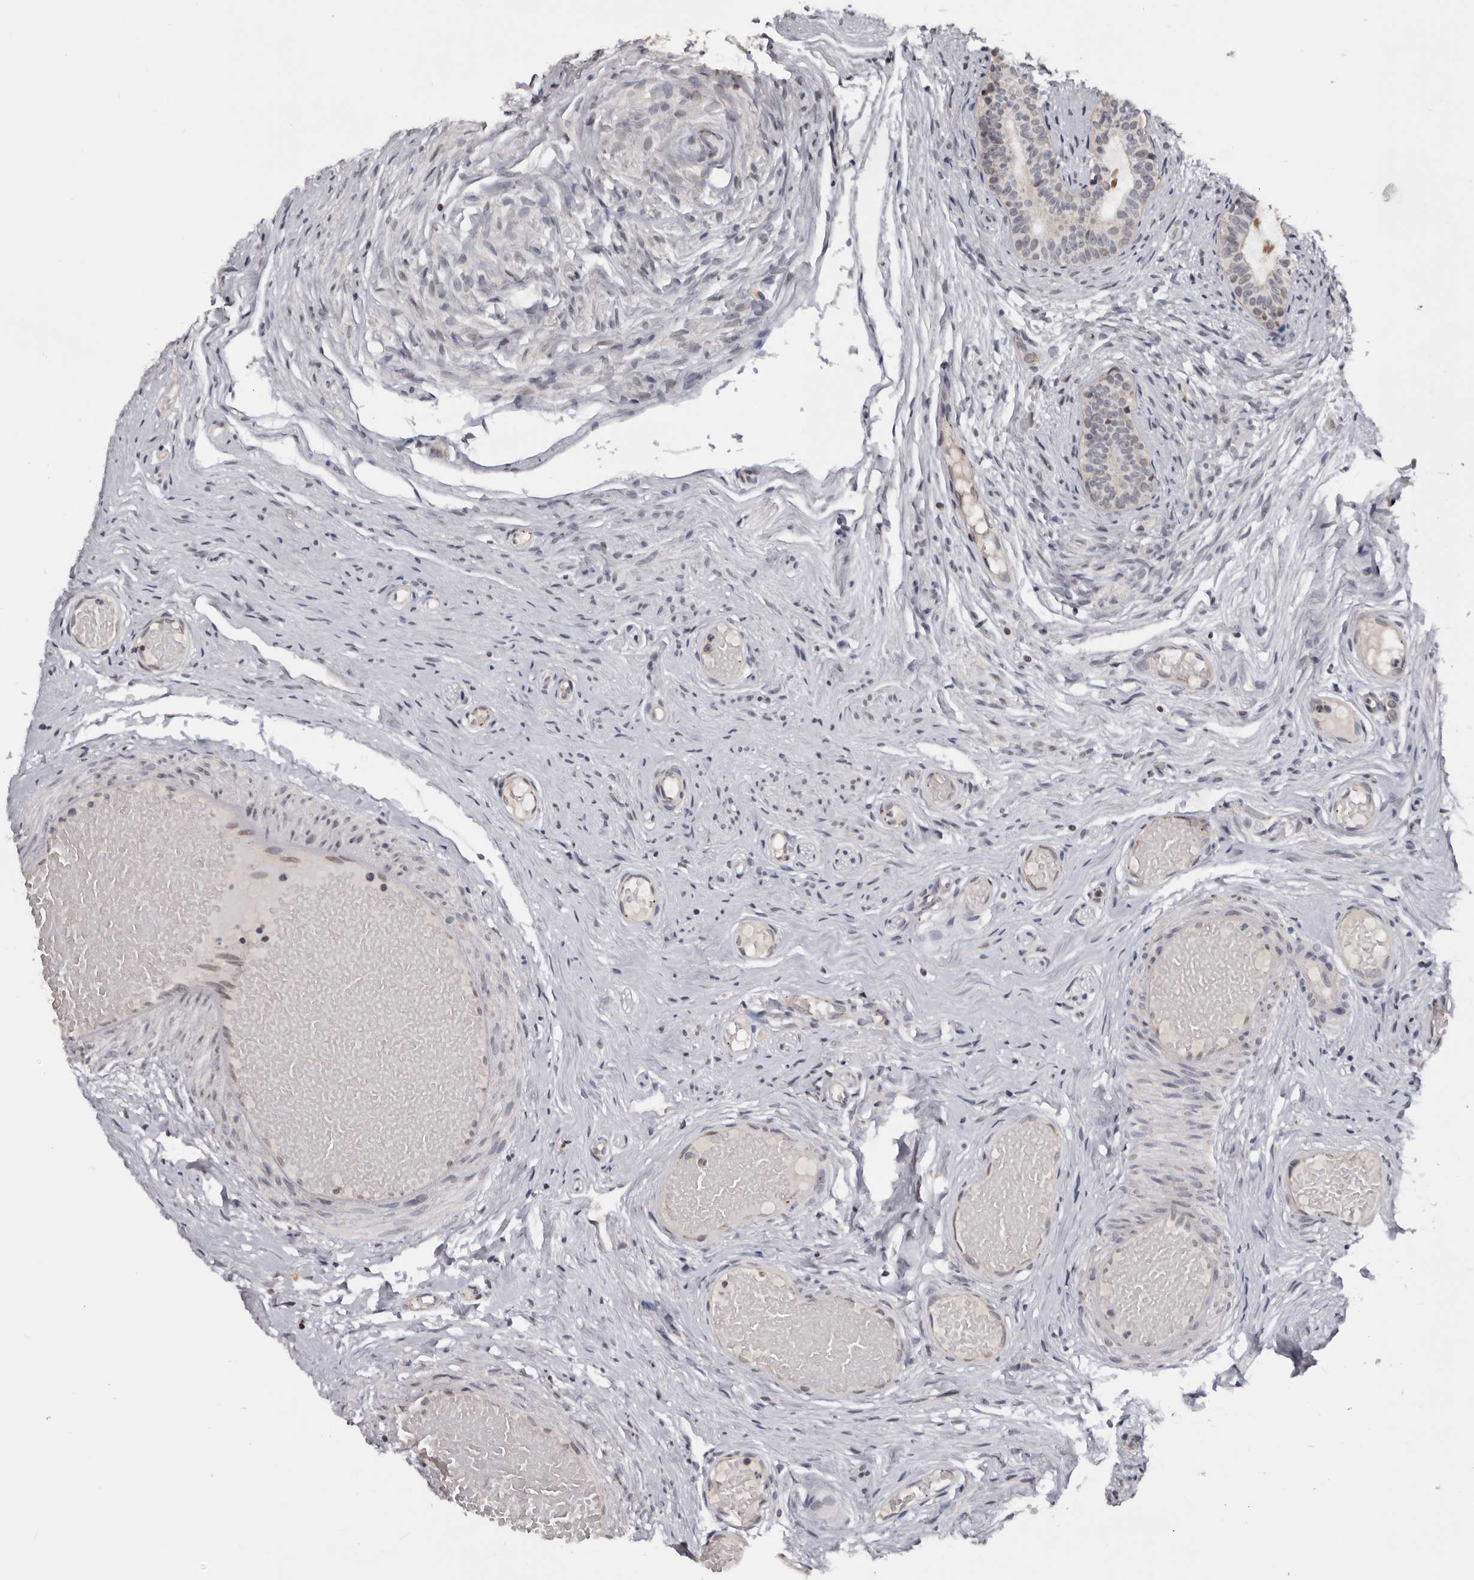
{"staining": {"intensity": "moderate", "quantity": "25%-75%", "location": "nuclear"}, "tissue": "epididymis", "cell_type": "Glandular cells", "image_type": "normal", "snomed": [{"axis": "morphology", "description": "Normal tissue, NOS"}, {"axis": "topography", "description": "Epididymis"}], "caption": "Immunohistochemistry photomicrograph of unremarkable epididymis: human epididymis stained using immunohistochemistry (IHC) demonstrates medium levels of moderate protein expression localized specifically in the nuclear of glandular cells, appearing as a nuclear brown color.", "gene": "MOGAT2", "patient": {"sex": "male", "age": 9}}